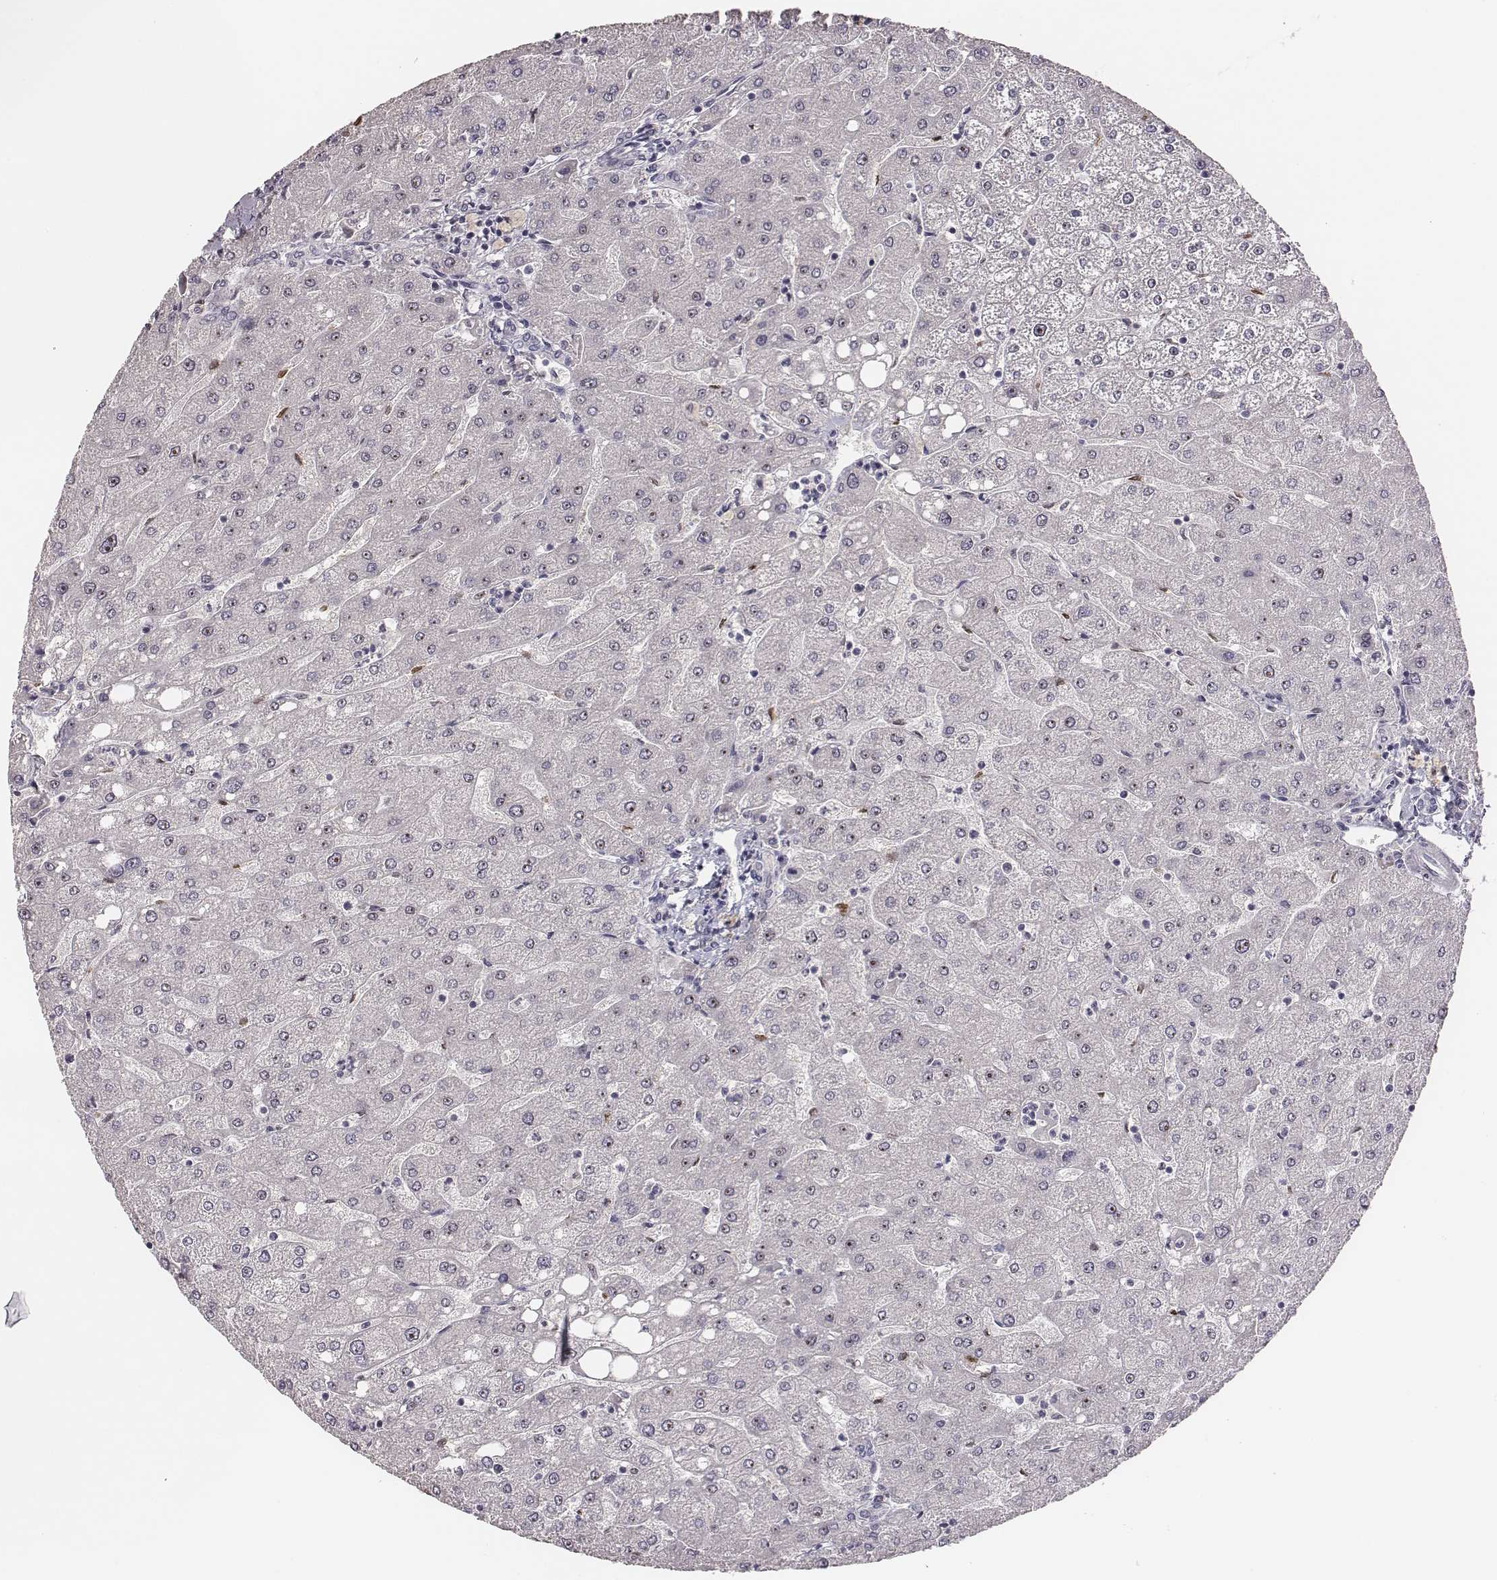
{"staining": {"intensity": "negative", "quantity": "none", "location": "none"}, "tissue": "liver", "cell_type": "Cholangiocytes", "image_type": "normal", "snomed": [{"axis": "morphology", "description": "Normal tissue, NOS"}, {"axis": "topography", "description": "Liver"}], "caption": "Immunohistochemical staining of normal liver shows no significant staining in cholangiocytes.", "gene": "NIFK", "patient": {"sex": "male", "age": 67}}